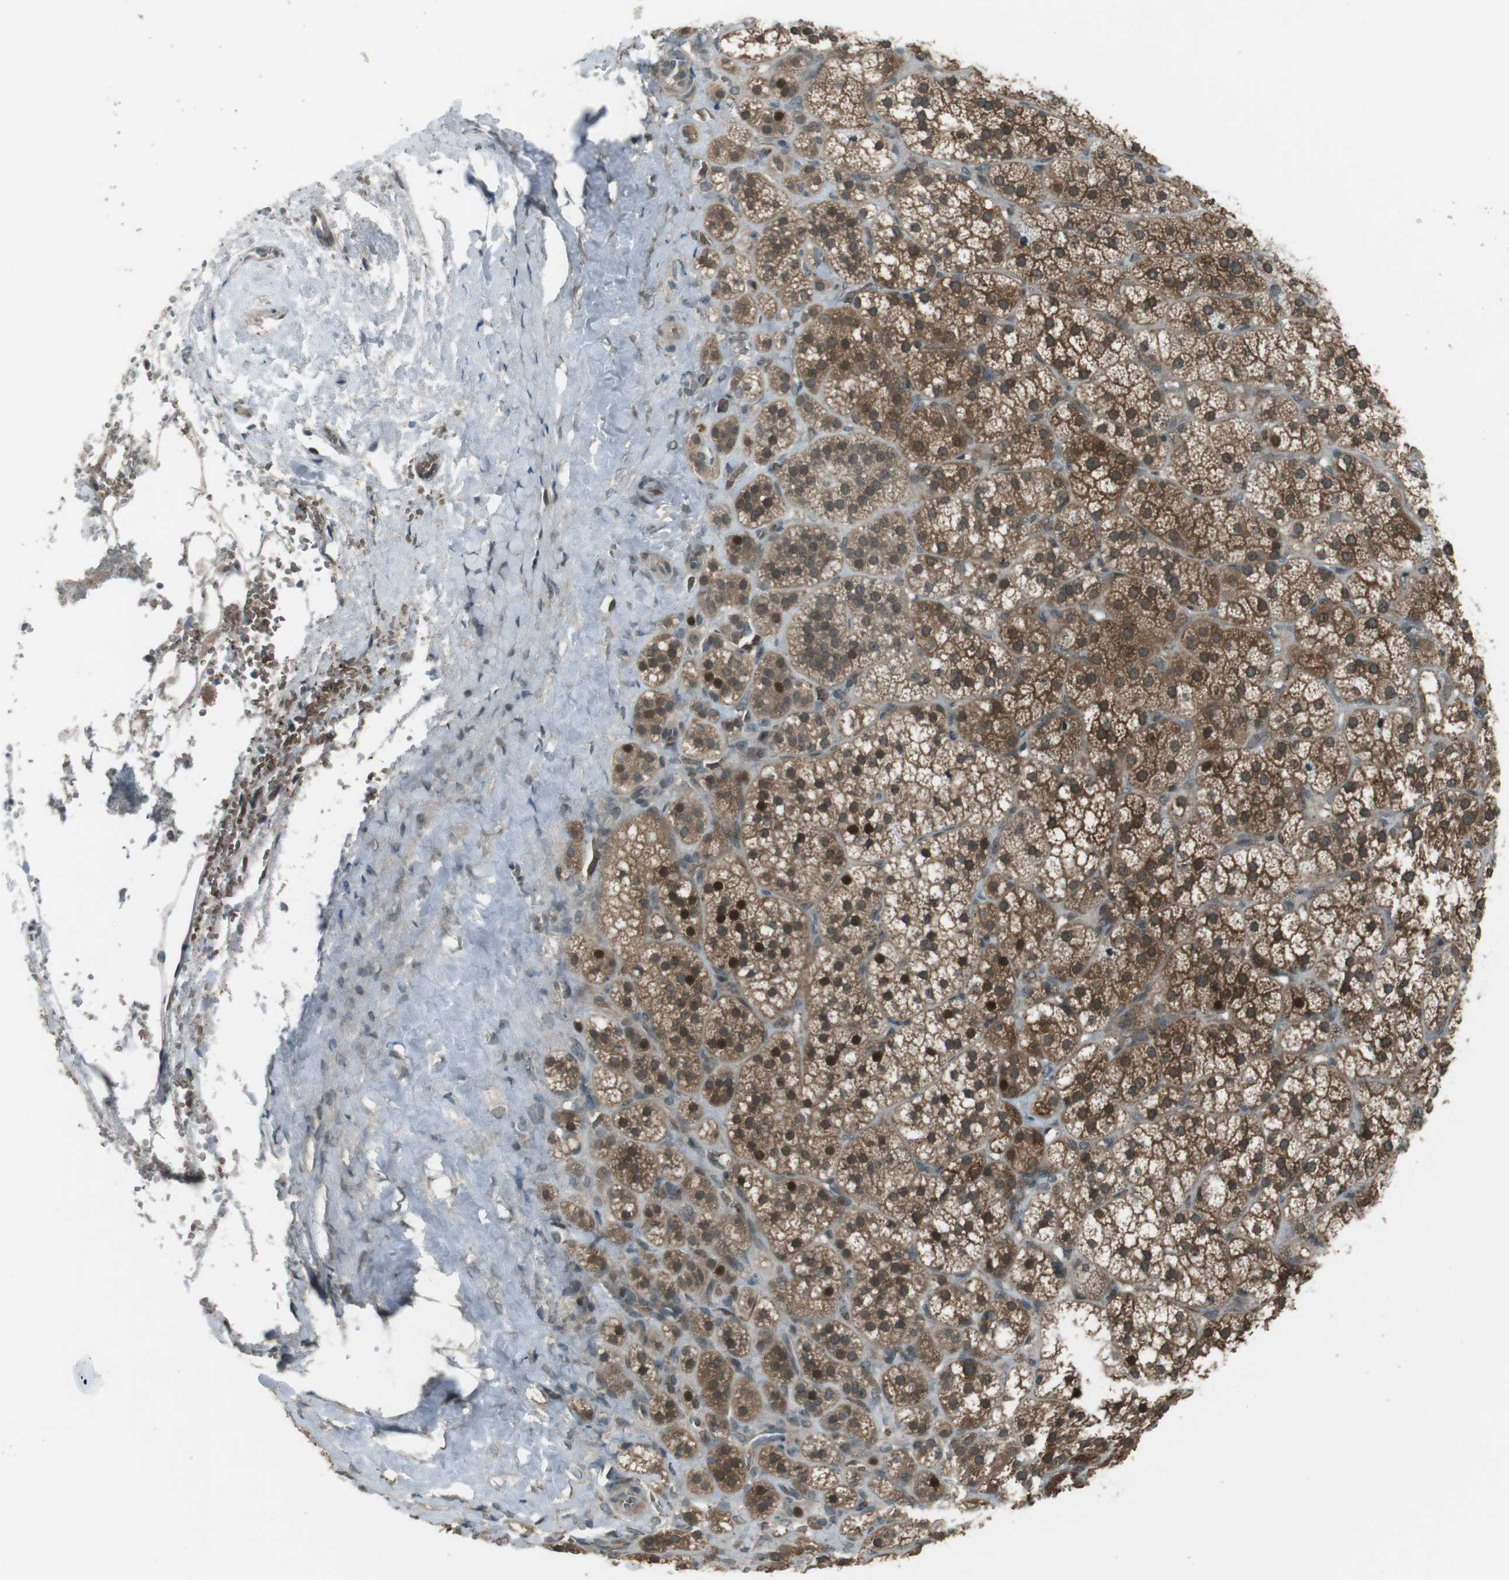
{"staining": {"intensity": "moderate", "quantity": ">75%", "location": "cytoplasmic/membranous,nuclear"}, "tissue": "adrenal gland", "cell_type": "Glandular cells", "image_type": "normal", "snomed": [{"axis": "morphology", "description": "Normal tissue, NOS"}, {"axis": "topography", "description": "Adrenal gland"}], "caption": "Unremarkable adrenal gland reveals moderate cytoplasmic/membranous,nuclear staining in approximately >75% of glandular cells.", "gene": "SLITRK5", "patient": {"sex": "female", "age": 71}}